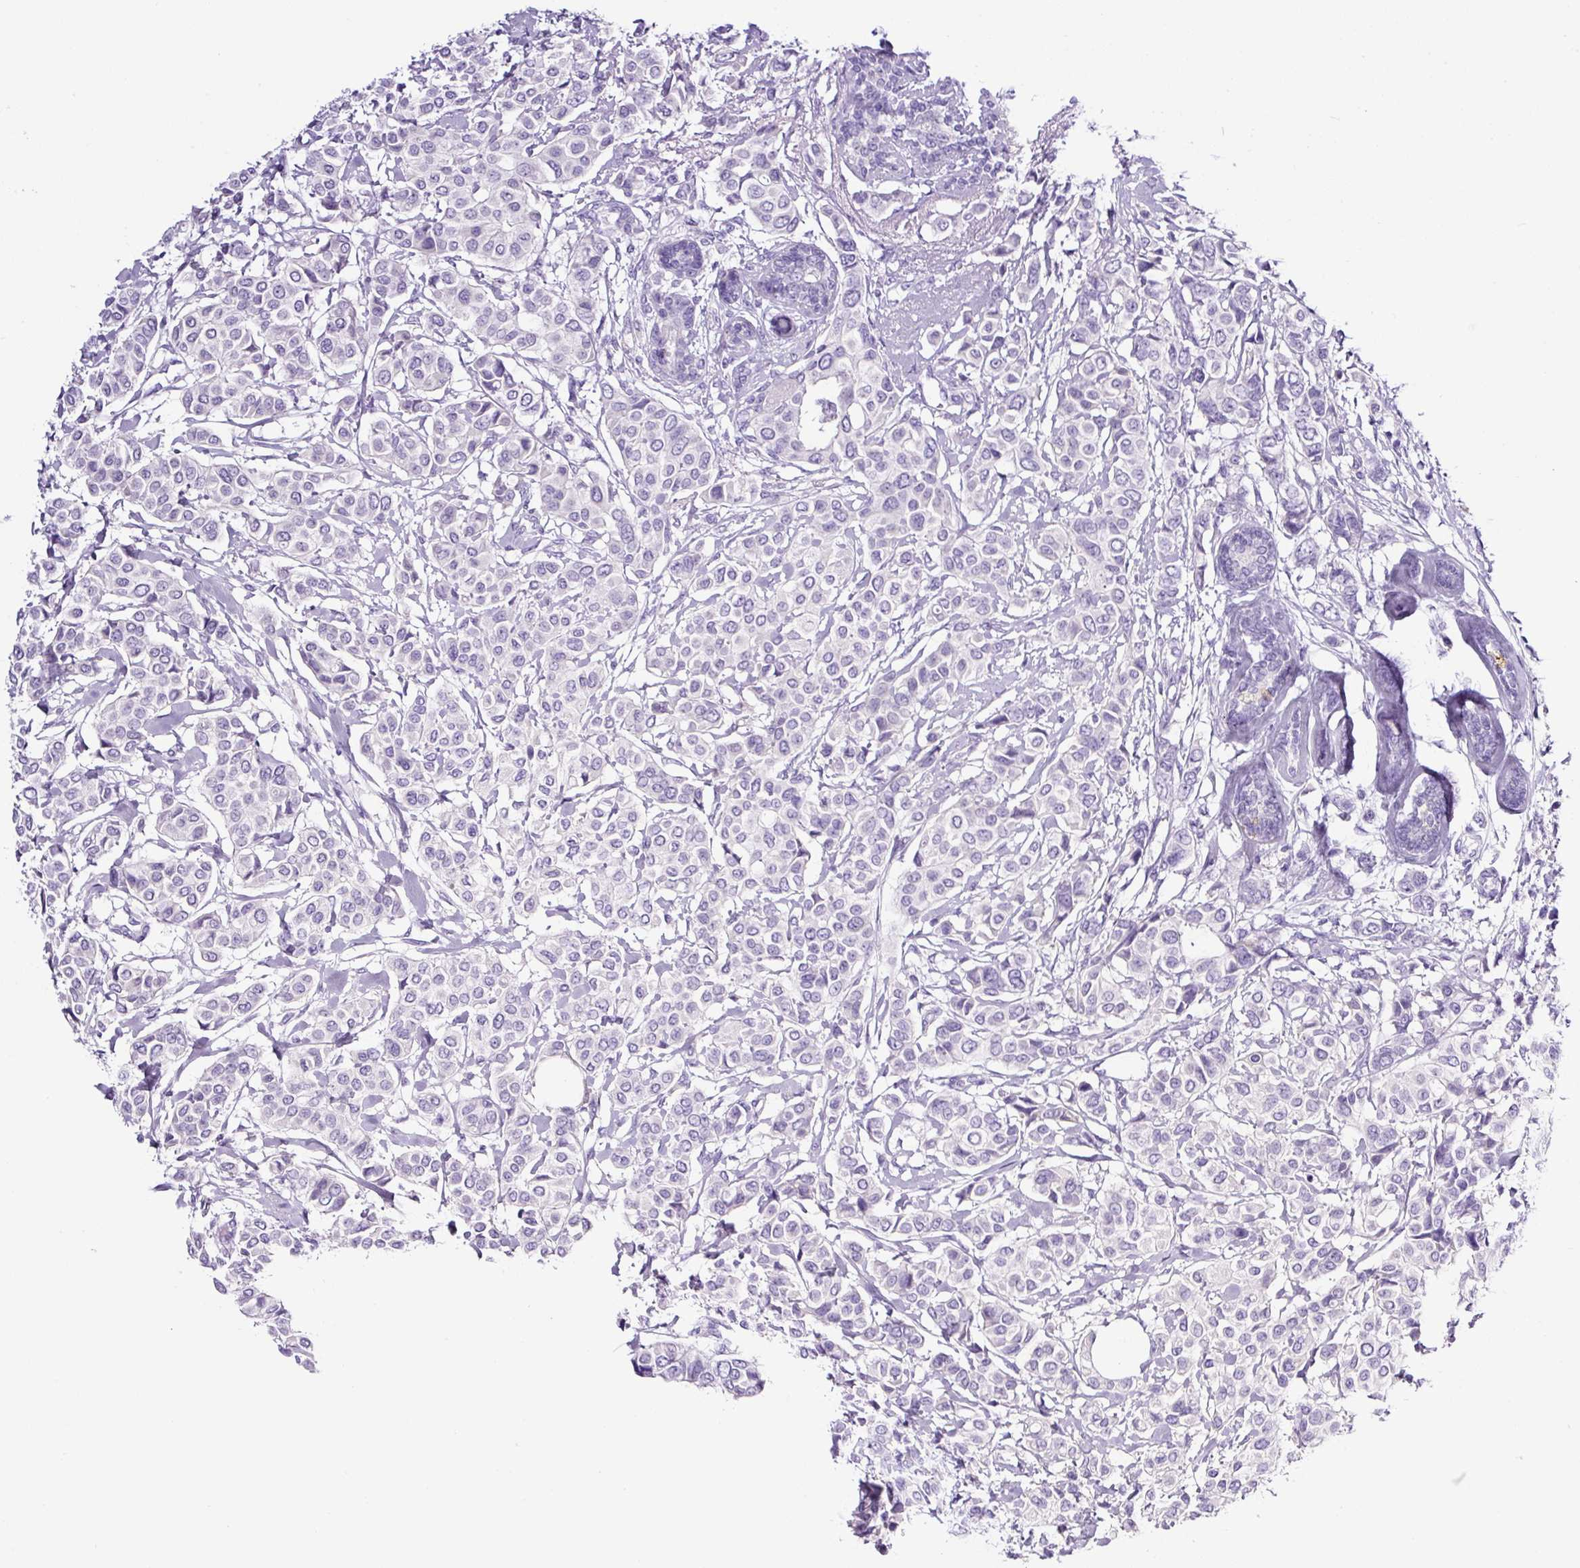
{"staining": {"intensity": "negative", "quantity": "none", "location": "none"}, "tissue": "breast cancer", "cell_type": "Tumor cells", "image_type": "cancer", "snomed": [{"axis": "morphology", "description": "Lobular carcinoma"}, {"axis": "topography", "description": "Breast"}], "caption": "The immunohistochemistry (IHC) micrograph has no significant expression in tumor cells of lobular carcinoma (breast) tissue.", "gene": "SP8", "patient": {"sex": "female", "age": 51}}